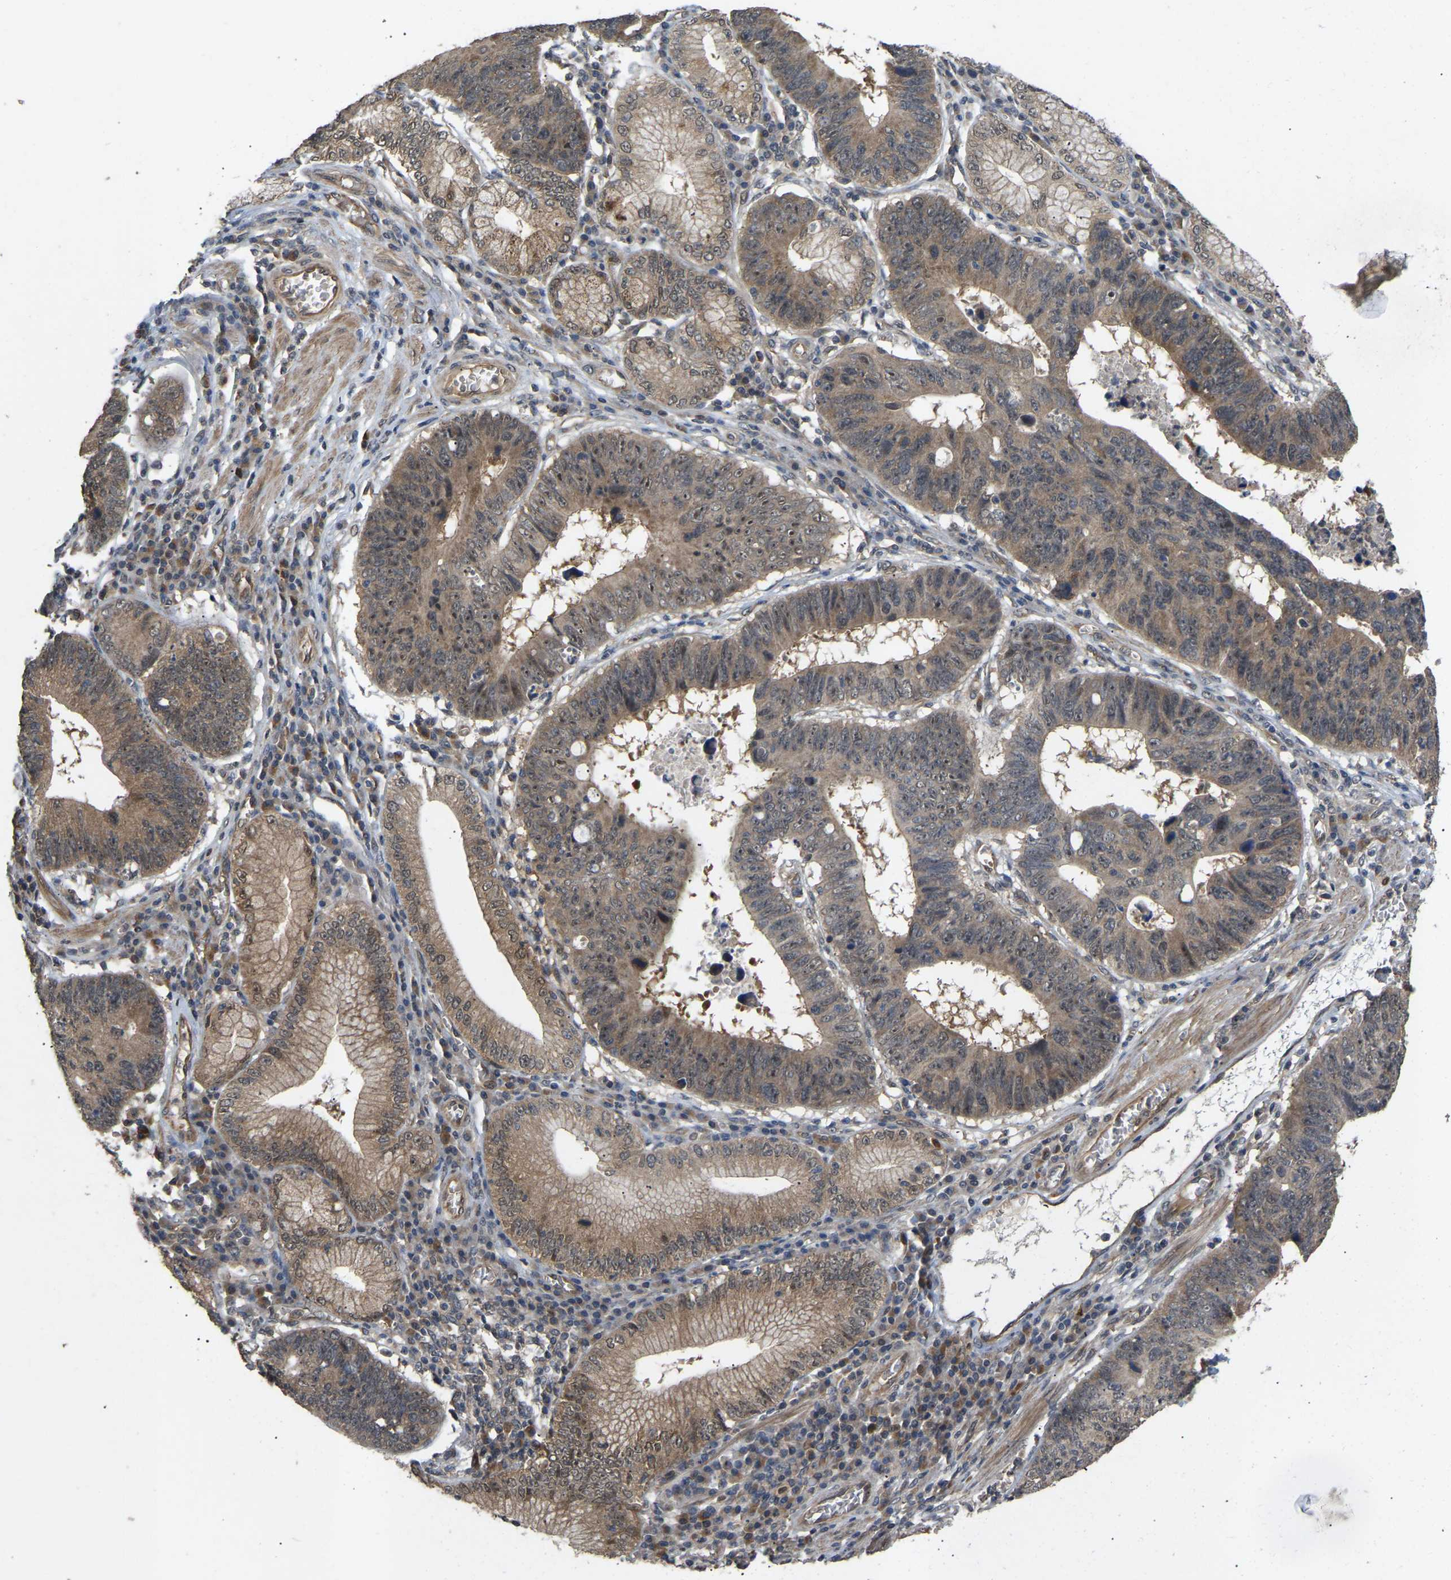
{"staining": {"intensity": "strong", "quantity": ">75%", "location": "cytoplasmic/membranous,nuclear"}, "tissue": "stomach cancer", "cell_type": "Tumor cells", "image_type": "cancer", "snomed": [{"axis": "morphology", "description": "Adenocarcinoma, NOS"}, {"axis": "topography", "description": "Stomach"}], "caption": "Stomach adenocarcinoma was stained to show a protein in brown. There is high levels of strong cytoplasmic/membranous and nuclear positivity in about >75% of tumor cells. The staining is performed using DAB brown chromogen to label protein expression. The nuclei are counter-stained blue using hematoxylin.", "gene": "LIMK2", "patient": {"sex": "male", "age": 59}}